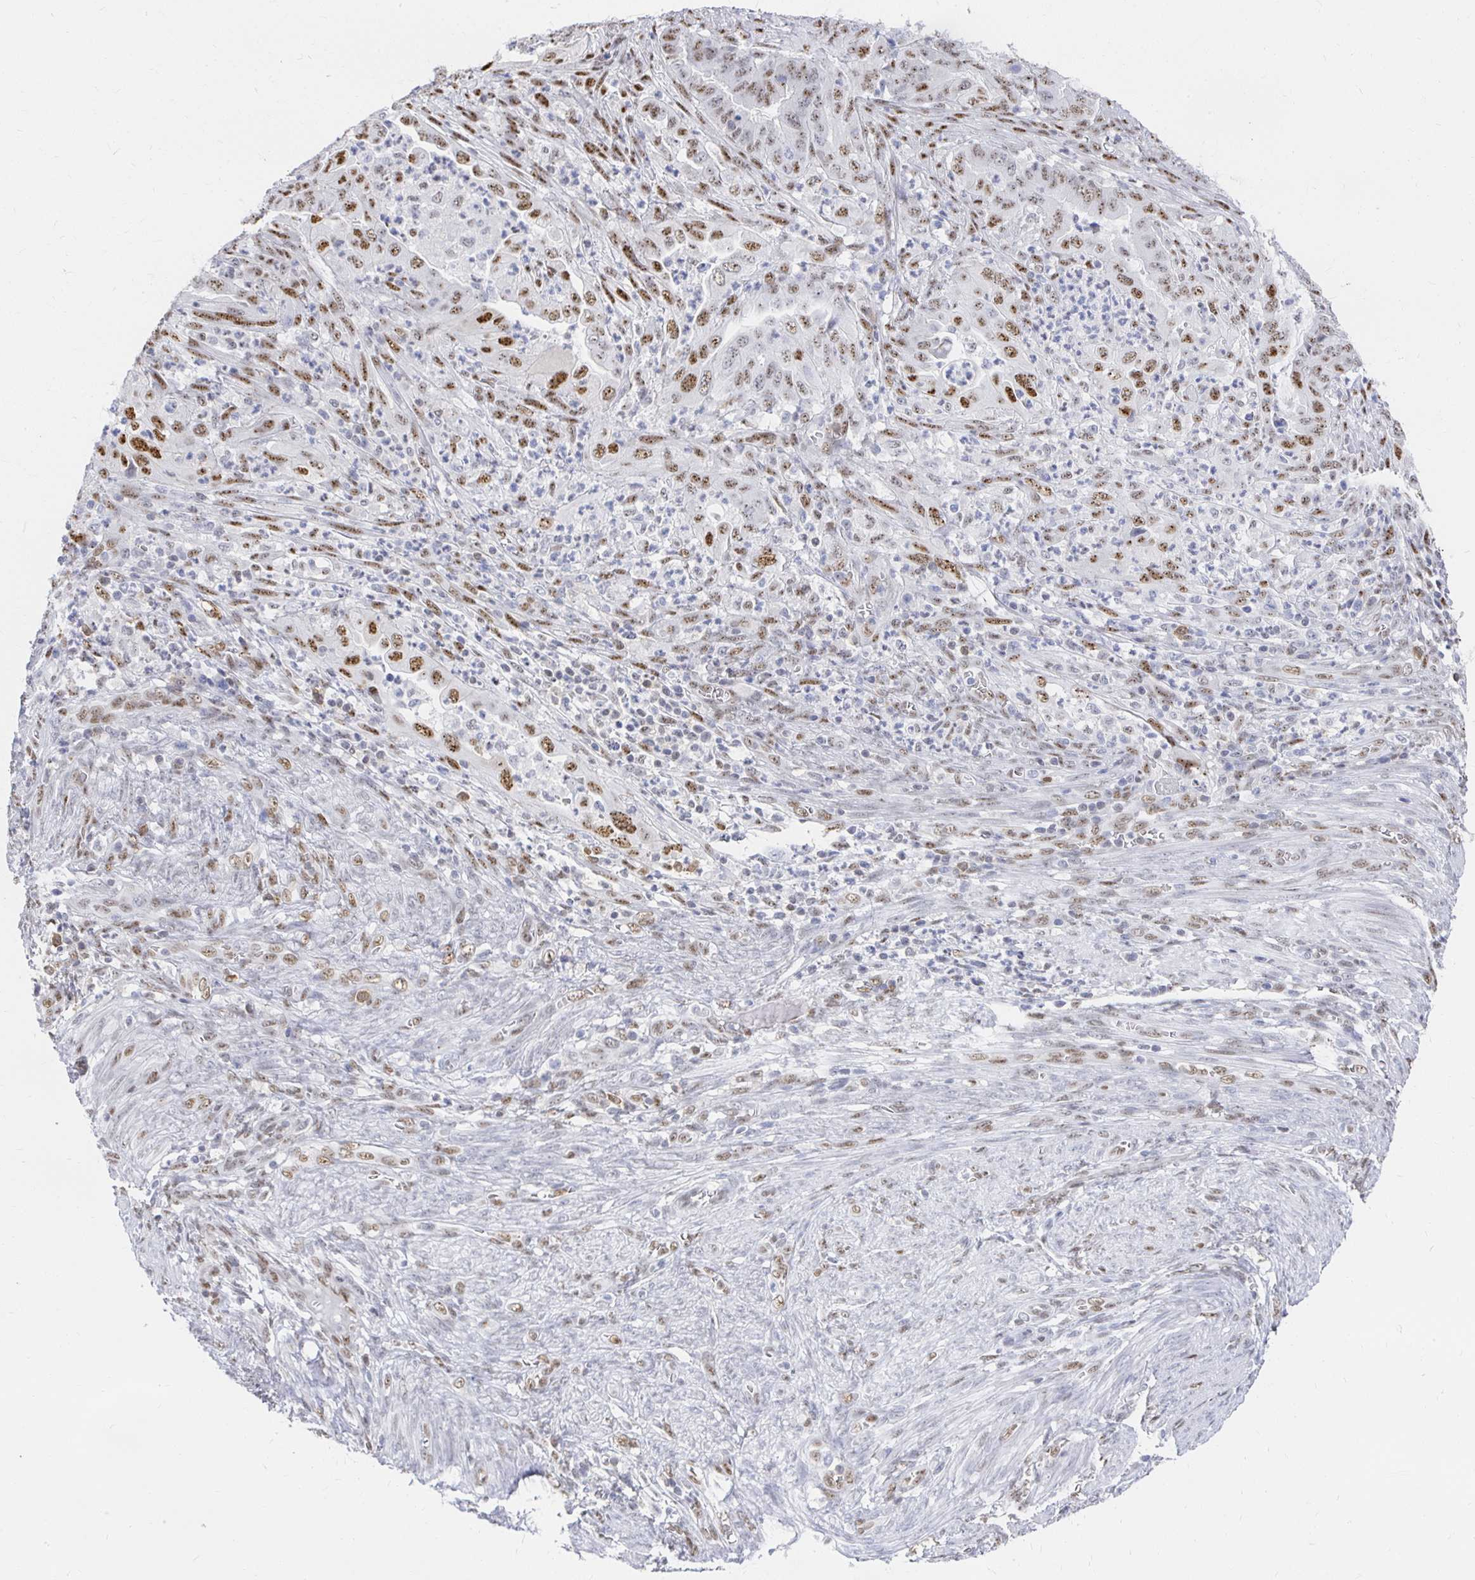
{"staining": {"intensity": "moderate", "quantity": ">75%", "location": "nuclear"}, "tissue": "endometrial cancer", "cell_type": "Tumor cells", "image_type": "cancer", "snomed": [{"axis": "morphology", "description": "Adenocarcinoma, NOS"}, {"axis": "topography", "description": "Endometrium"}], "caption": "Protein staining reveals moderate nuclear positivity in approximately >75% of tumor cells in endometrial cancer (adenocarcinoma).", "gene": "CLIC3", "patient": {"sex": "female", "age": 51}}